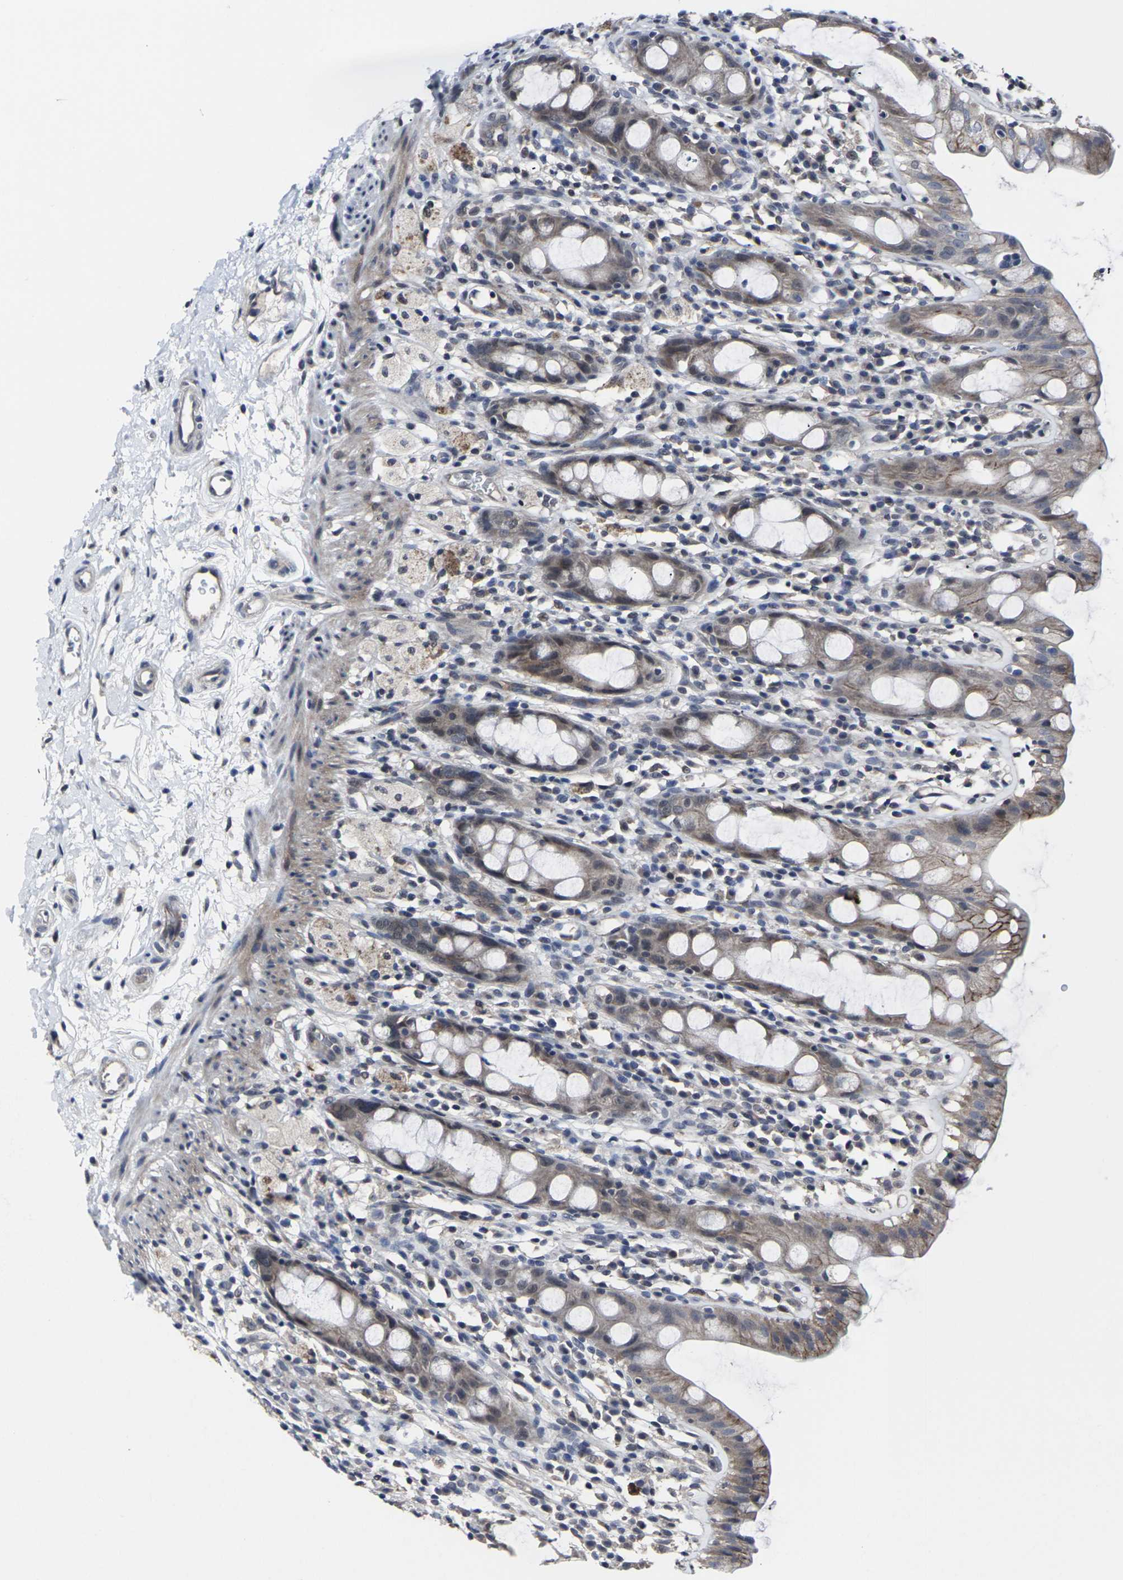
{"staining": {"intensity": "moderate", "quantity": "25%-75%", "location": "cytoplasmic/membranous"}, "tissue": "rectum", "cell_type": "Glandular cells", "image_type": "normal", "snomed": [{"axis": "morphology", "description": "Normal tissue, NOS"}, {"axis": "topography", "description": "Rectum"}], "caption": "Moderate cytoplasmic/membranous protein staining is appreciated in approximately 25%-75% of glandular cells in rectum.", "gene": "MSANTD4", "patient": {"sex": "male", "age": 44}}